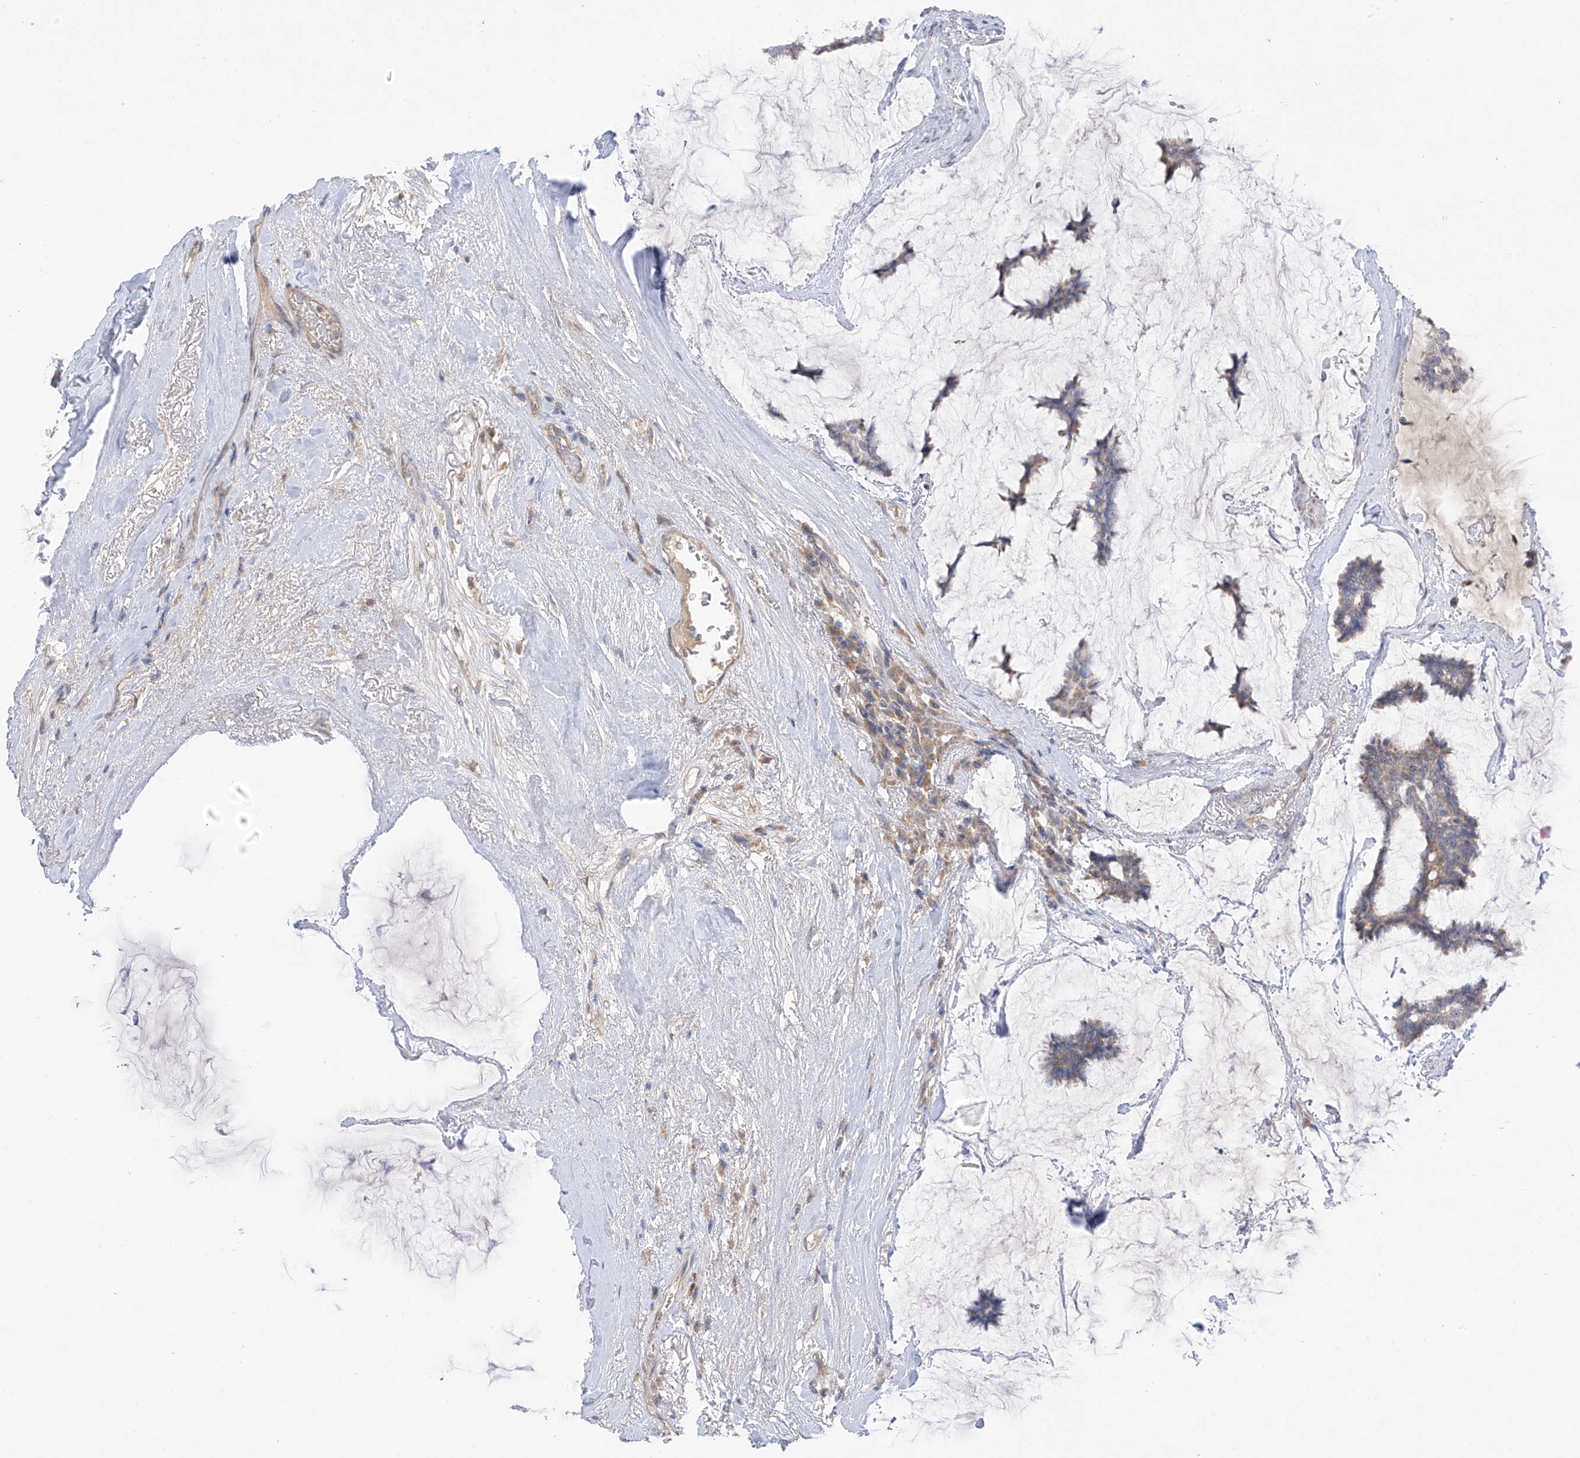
{"staining": {"intensity": "weak", "quantity": "25%-75%", "location": "cytoplasmic/membranous"}, "tissue": "breast cancer", "cell_type": "Tumor cells", "image_type": "cancer", "snomed": [{"axis": "morphology", "description": "Duct carcinoma"}, {"axis": "topography", "description": "Breast"}], "caption": "Protein expression analysis of human breast intraductal carcinoma reveals weak cytoplasmic/membranous expression in about 25%-75% of tumor cells.", "gene": "NALCN", "patient": {"sex": "female", "age": 93}}